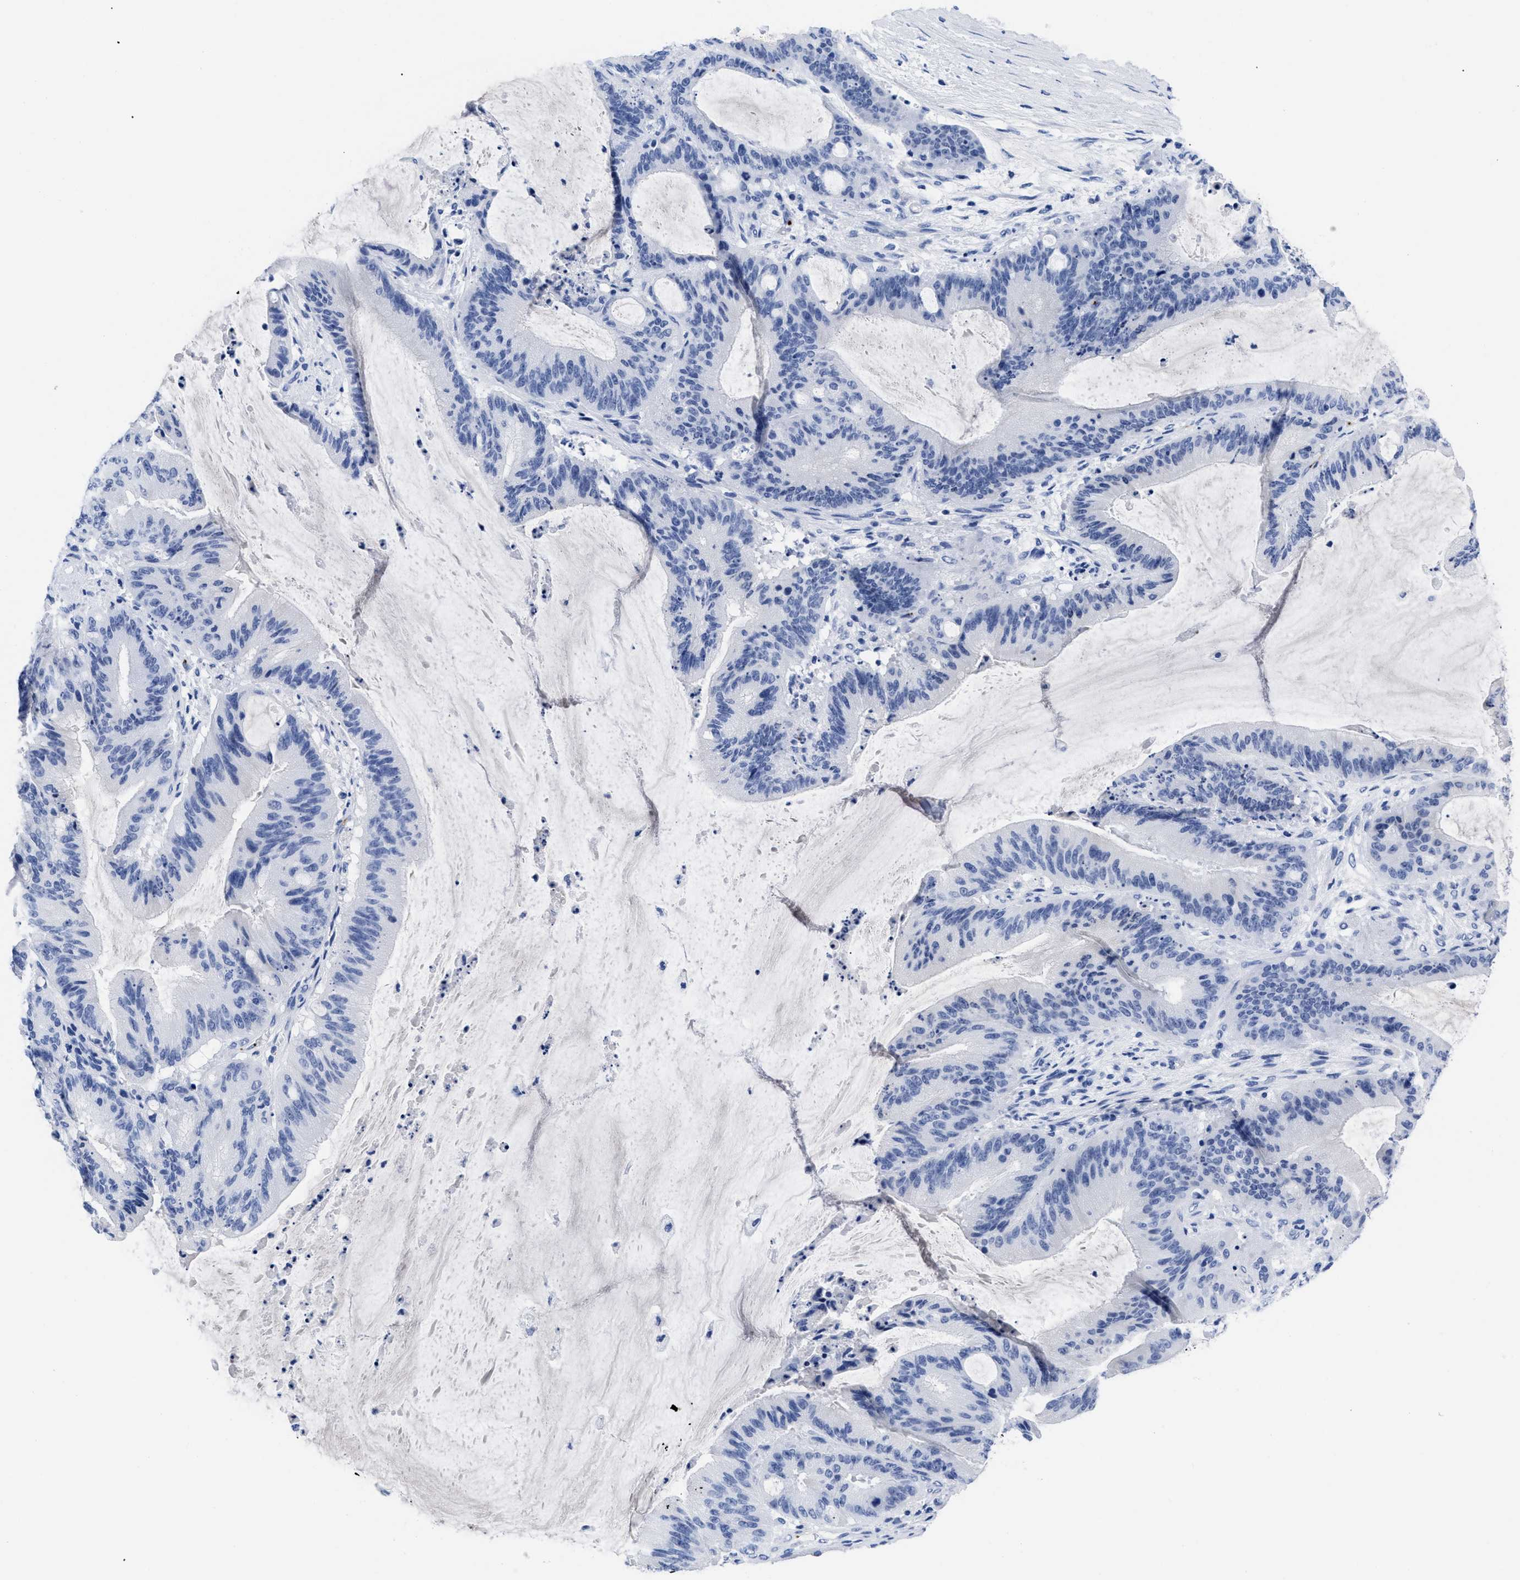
{"staining": {"intensity": "negative", "quantity": "none", "location": "none"}, "tissue": "liver cancer", "cell_type": "Tumor cells", "image_type": "cancer", "snomed": [{"axis": "morphology", "description": "Normal tissue, NOS"}, {"axis": "morphology", "description": "Cholangiocarcinoma"}, {"axis": "topography", "description": "Liver"}, {"axis": "topography", "description": "Peripheral nerve tissue"}], "caption": "Immunohistochemical staining of liver cancer (cholangiocarcinoma) reveals no significant expression in tumor cells.", "gene": "TREML1", "patient": {"sex": "female", "age": 73}}